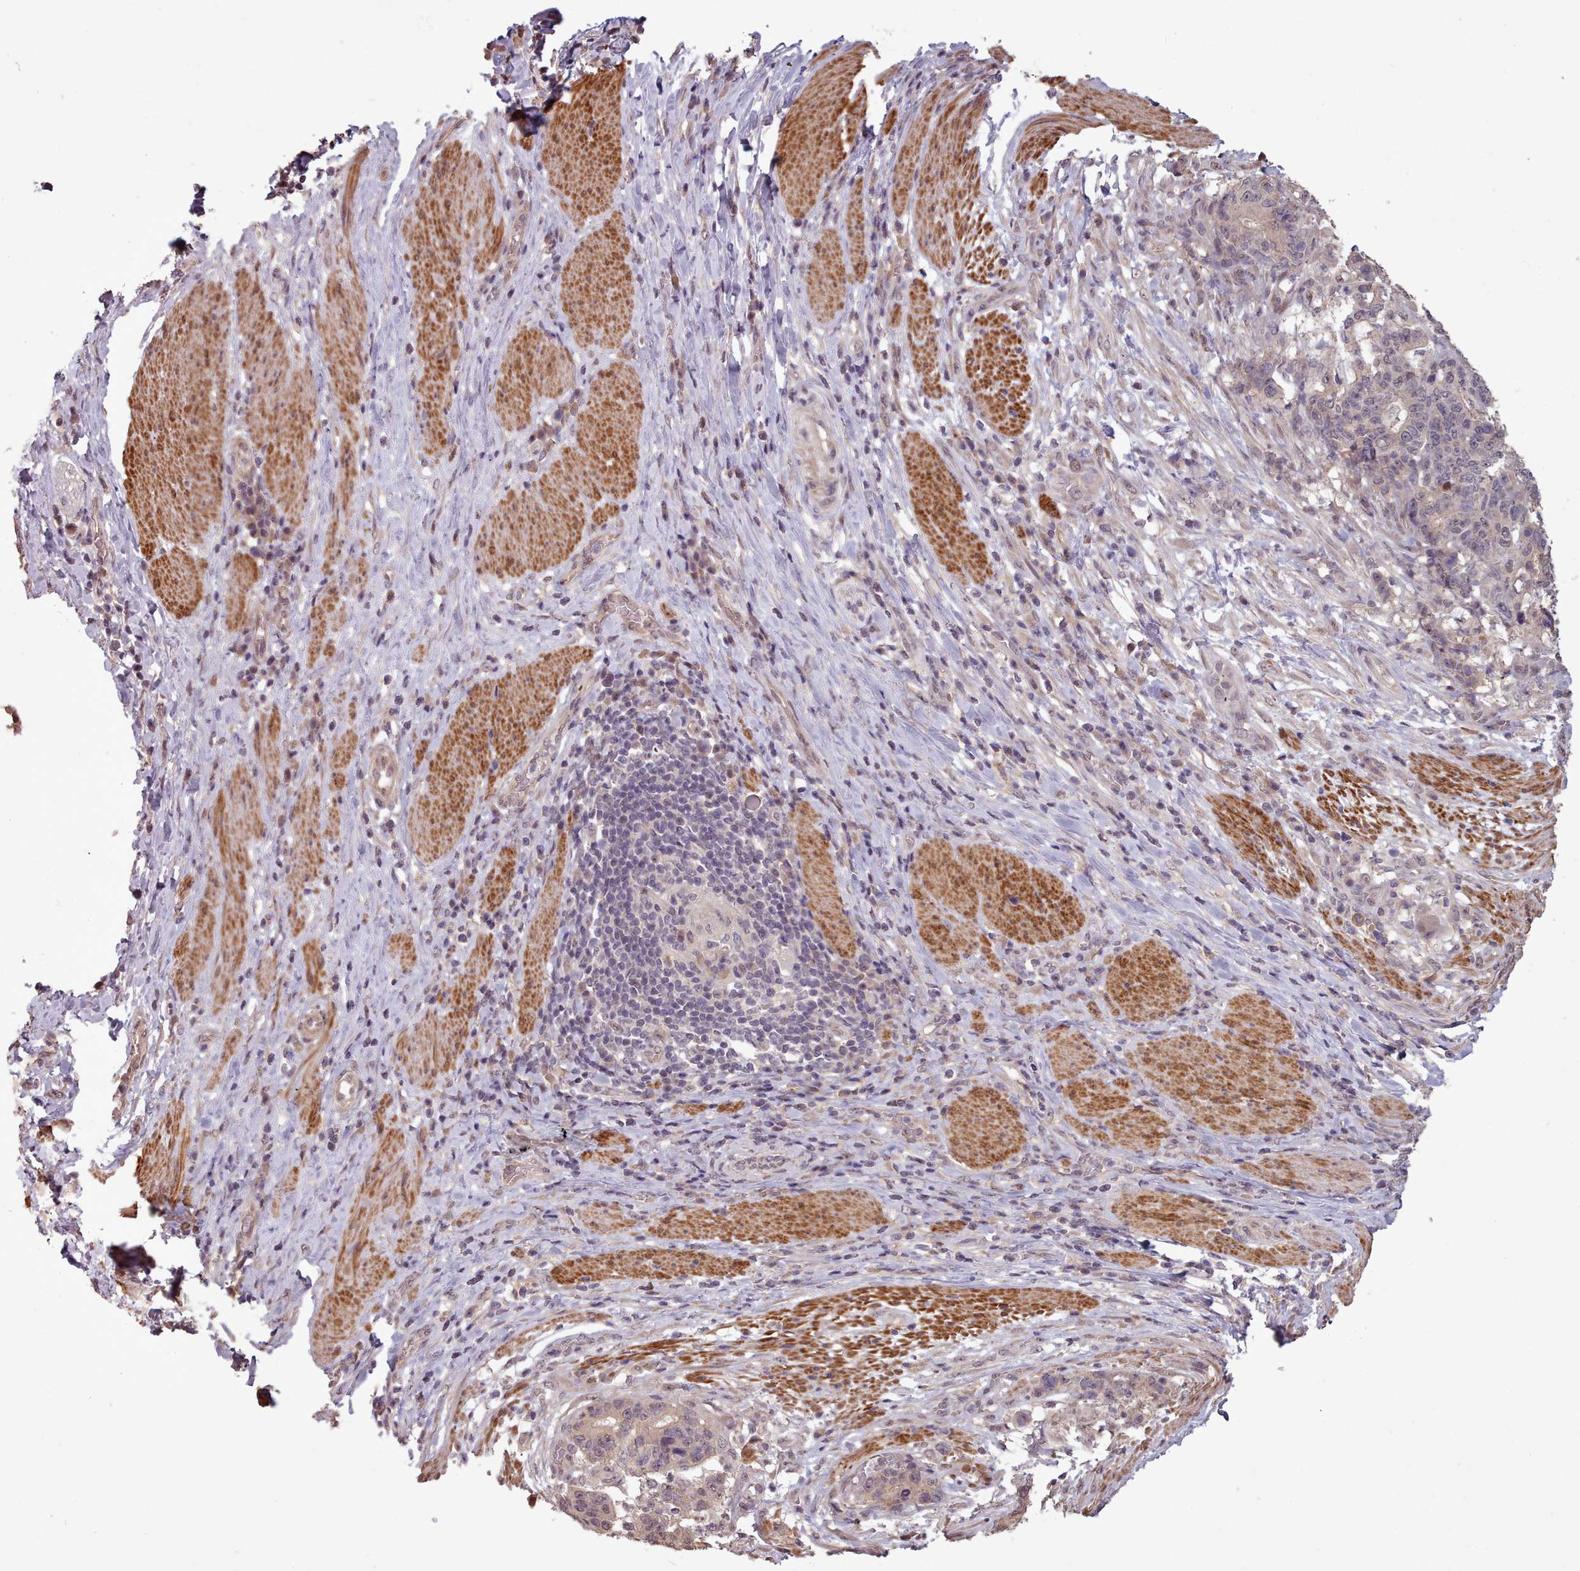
{"staining": {"intensity": "weak", "quantity": "<25%", "location": "cytoplasmic/membranous"}, "tissue": "stomach cancer", "cell_type": "Tumor cells", "image_type": "cancer", "snomed": [{"axis": "morphology", "description": "Normal tissue, NOS"}, {"axis": "morphology", "description": "Adenocarcinoma, NOS"}, {"axis": "topography", "description": "Stomach"}], "caption": "Immunohistochemistry of human adenocarcinoma (stomach) demonstrates no staining in tumor cells.", "gene": "CDC6", "patient": {"sex": "female", "age": 64}}